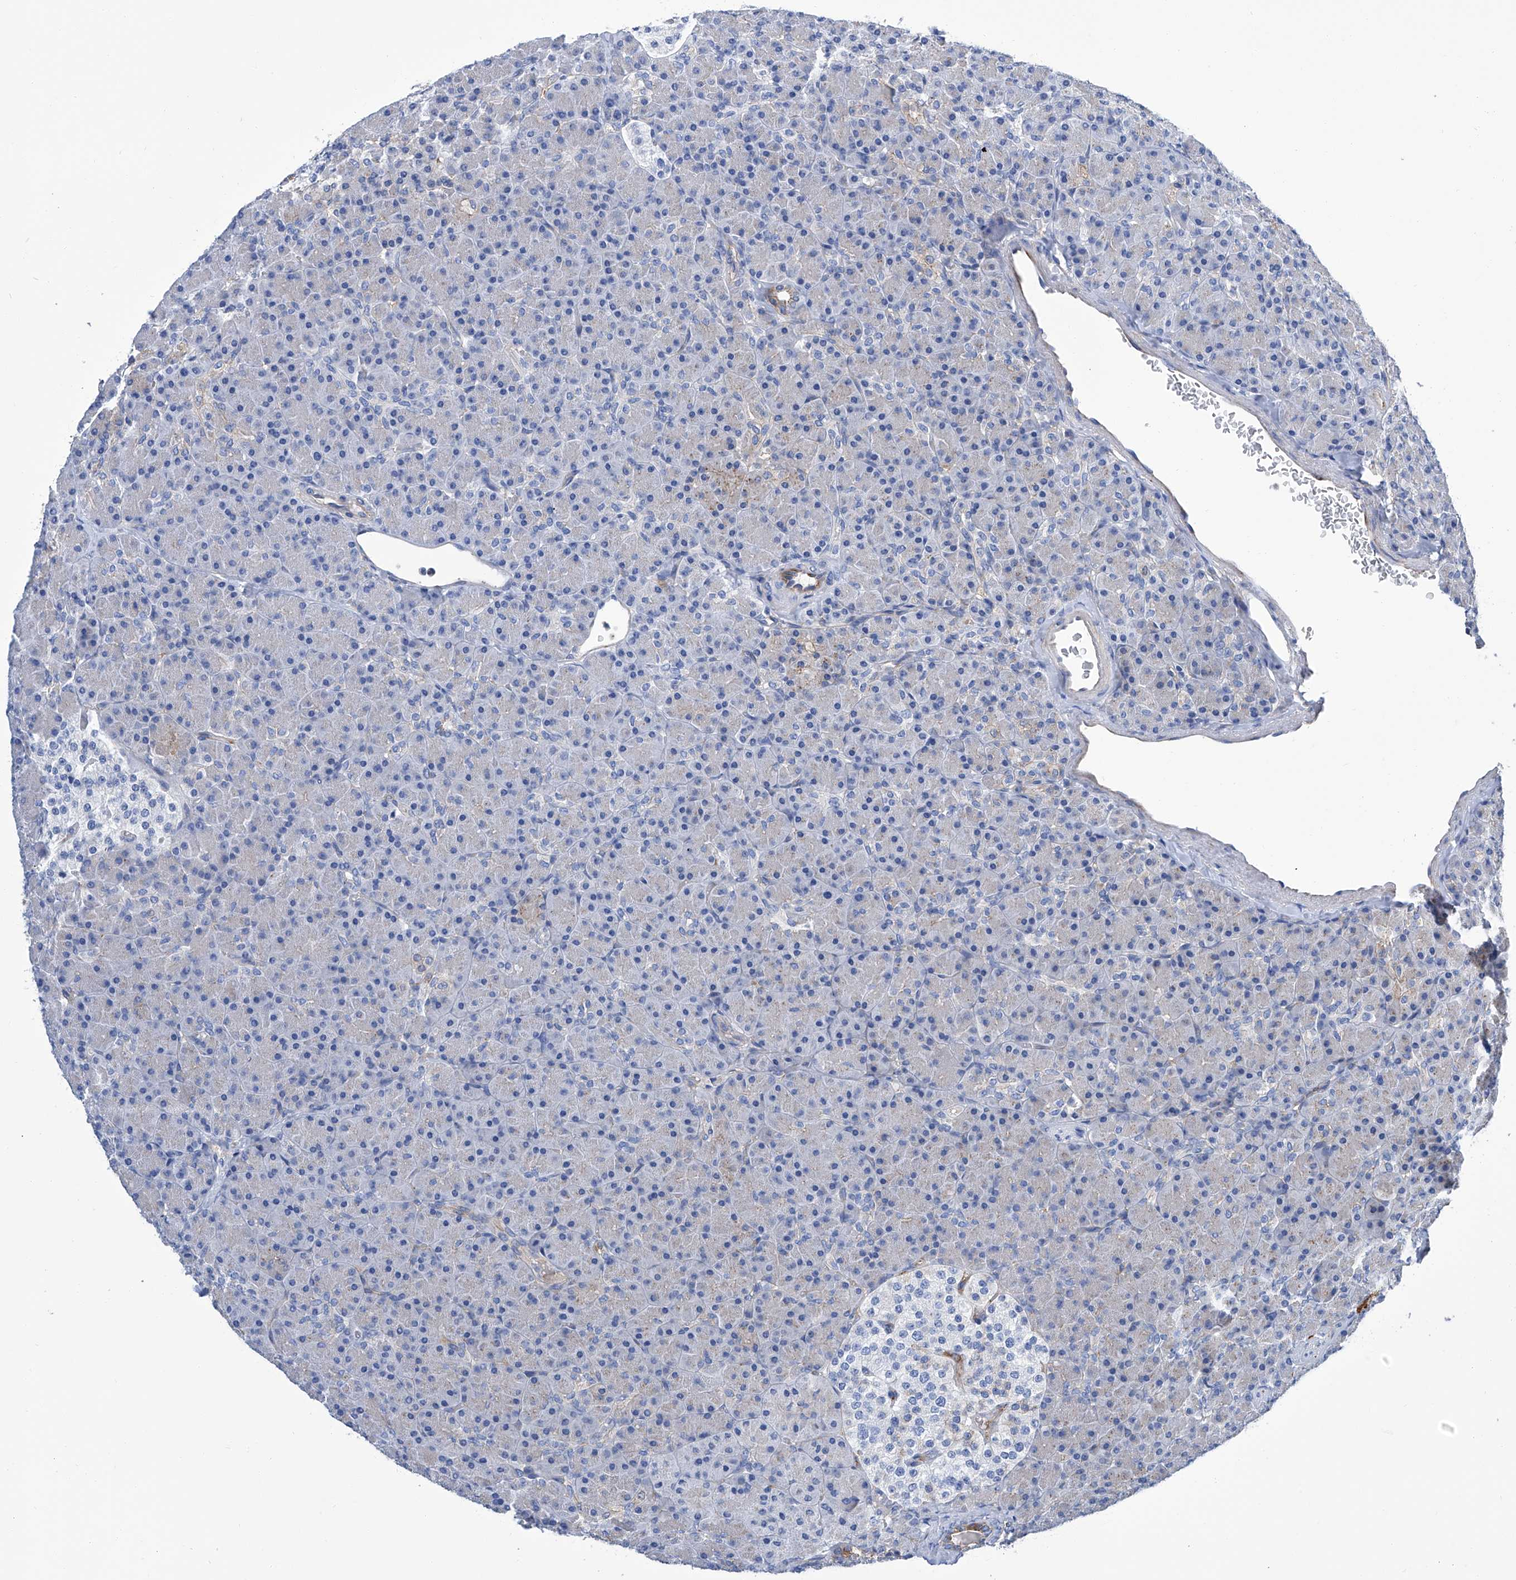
{"staining": {"intensity": "moderate", "quantity": "<25%", "location": "cytoplasmic/membranous"}, "tissue": "pancreas", "cell_type": "Exocrine glandular cells", "image_type": "normal", "snomed": [{"axis": "morphology", "description": "Normal tissue, NOS"}, {"axis": "topography", "description": "Pancreas"}], "caption": "IHC micrograph of benign pancreas: pancreas stained using immunohistochemistry (IHC) exhibits low levels of moderate protein expression localized specifically in the cytoplasmic/membranous of exocrine glandular cells, appearing as a cytoplasmic/membranous brown color.", "gene": "GPT", "patient": {"sex": "female", "age": 43}}